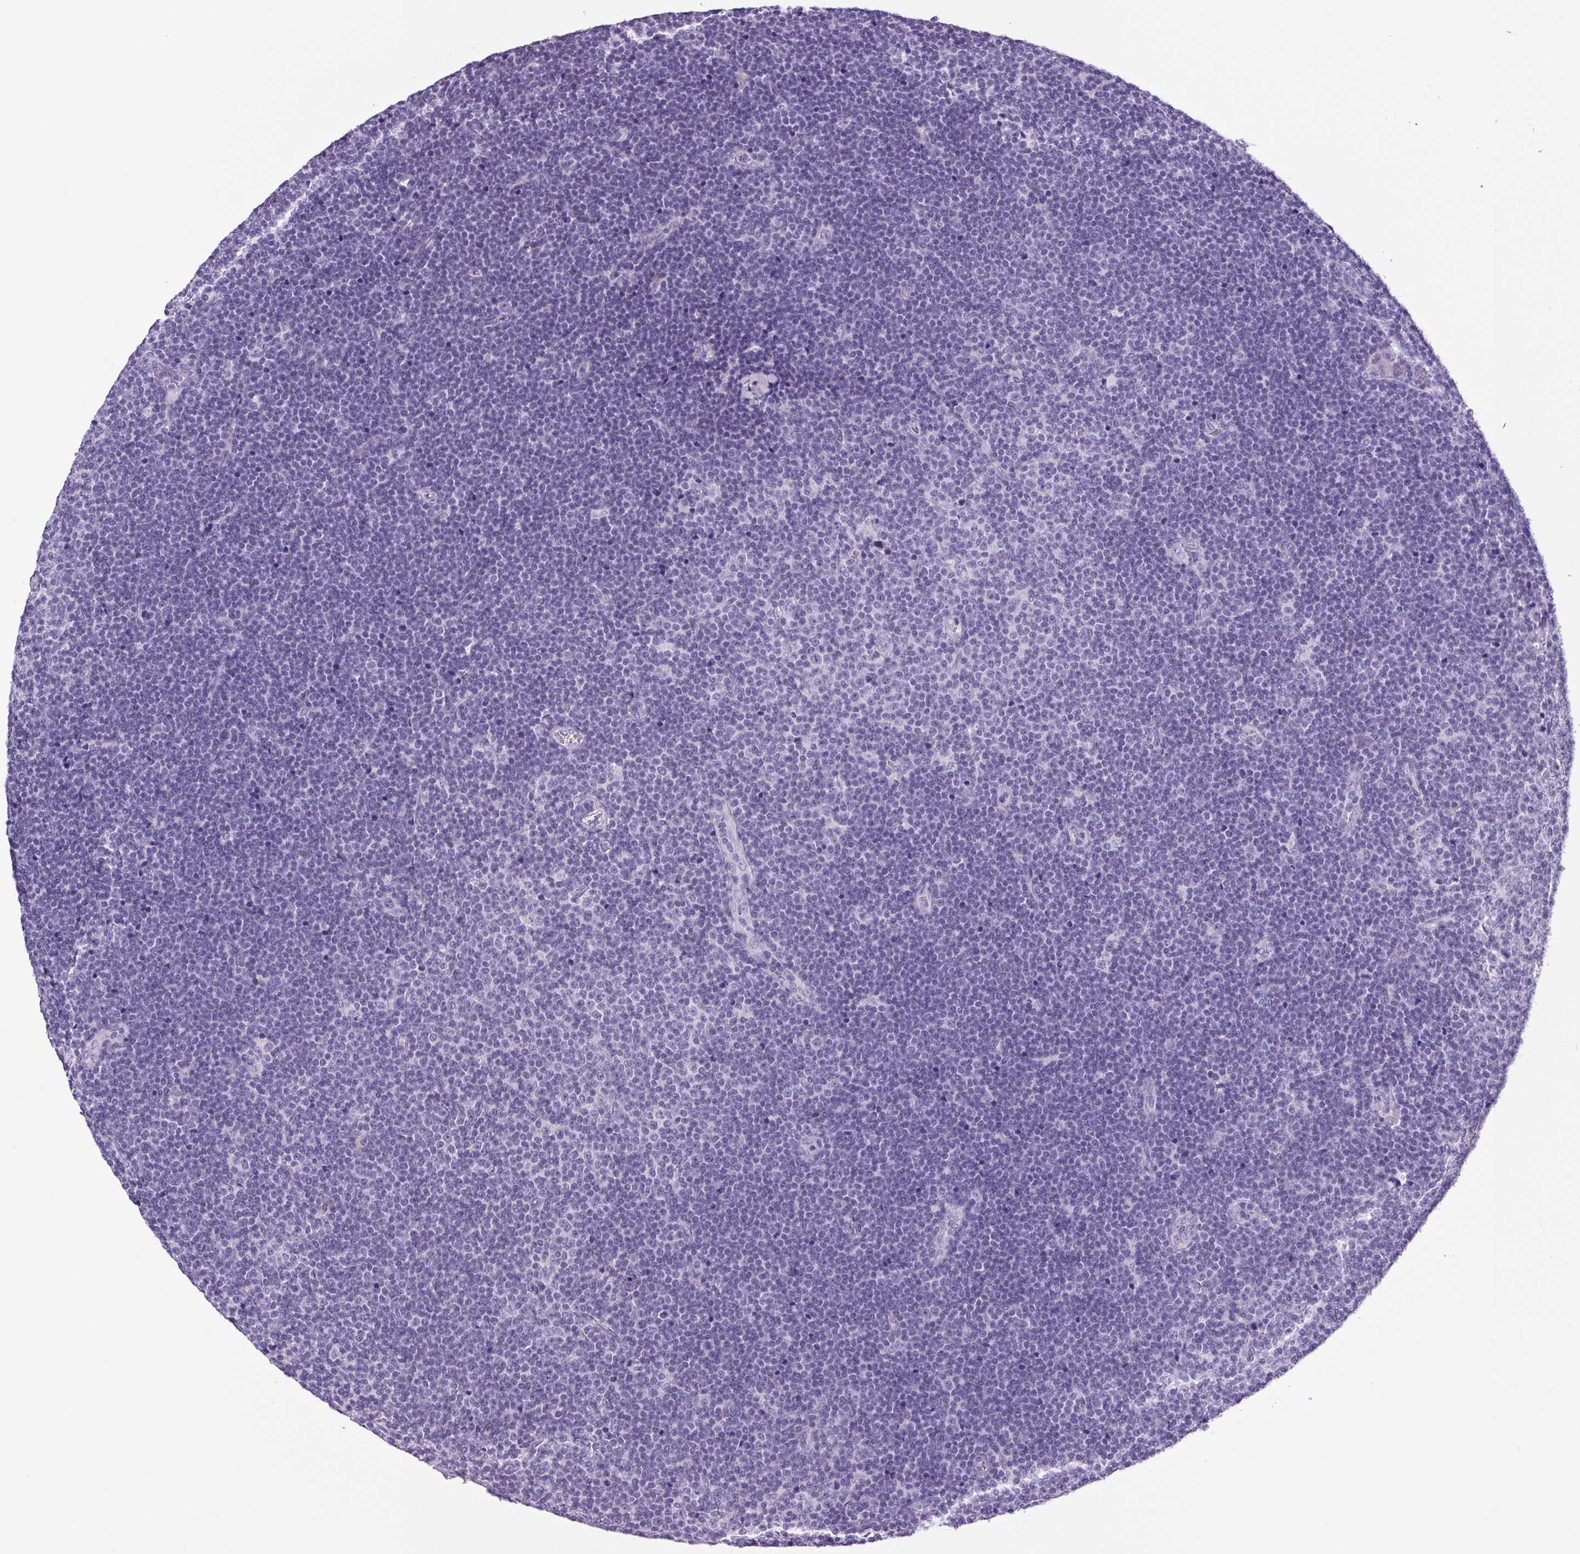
{"staining": {"intensity": "negative", "quantity": "none", "location": "none"}, "tissue": "lymphoma", "cell_type": "Tumor cells", "image_type": "cancer", "snomed": [{"axis": "morphology", "description": "Malignant lymphoma, non-Hodgkin's type, Low grade"}, {"axis": "topography", "description": "Lymph node"}], "caption": "Tumor cells show no significant staining in lymphoma.", "gene": "CHGA", "patient": {"sex": "male", "age": 48}}